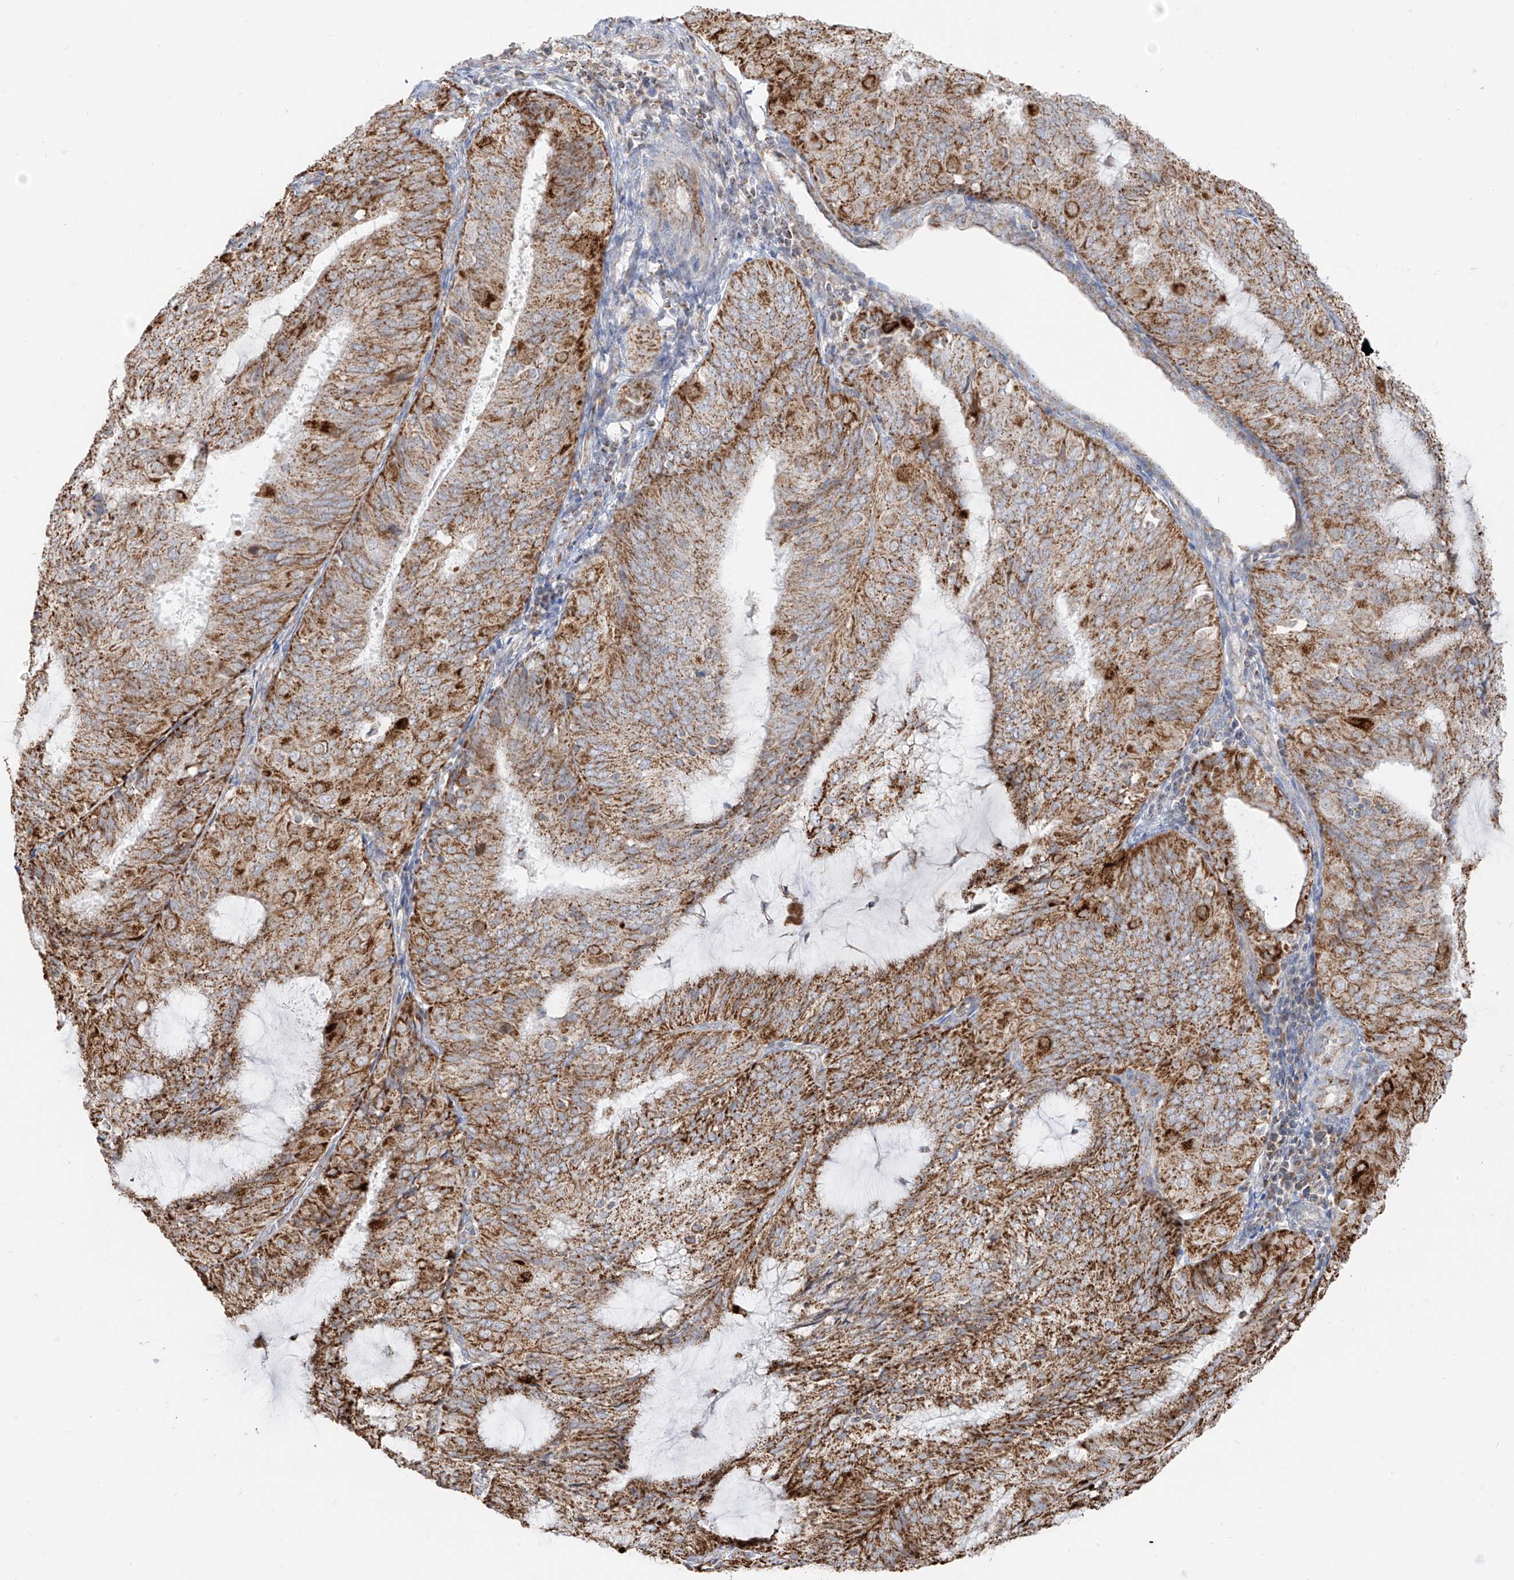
{"staining": {"intensity": "strong", "quantity": ">75%", "location": "cytoplasmic/membranous"}, "tissue": "endometrial cancer", "cell_type": "Tumor cells", "image_type": "cancer", "snomed": [{"axis": "morphology", "description": "Adenocarcinoma, NOS"}, {"axis": "topography", "description": "Endometrium"}], "caption": "Immunohistochemical staining of human adenocarcinoma (endometrial) displays strong cytoplasmic/membranous protein expression in approximately >75% of tumor cells.", "gene": "ETHE1", "patient": {"sex": "female", "age": 81}}